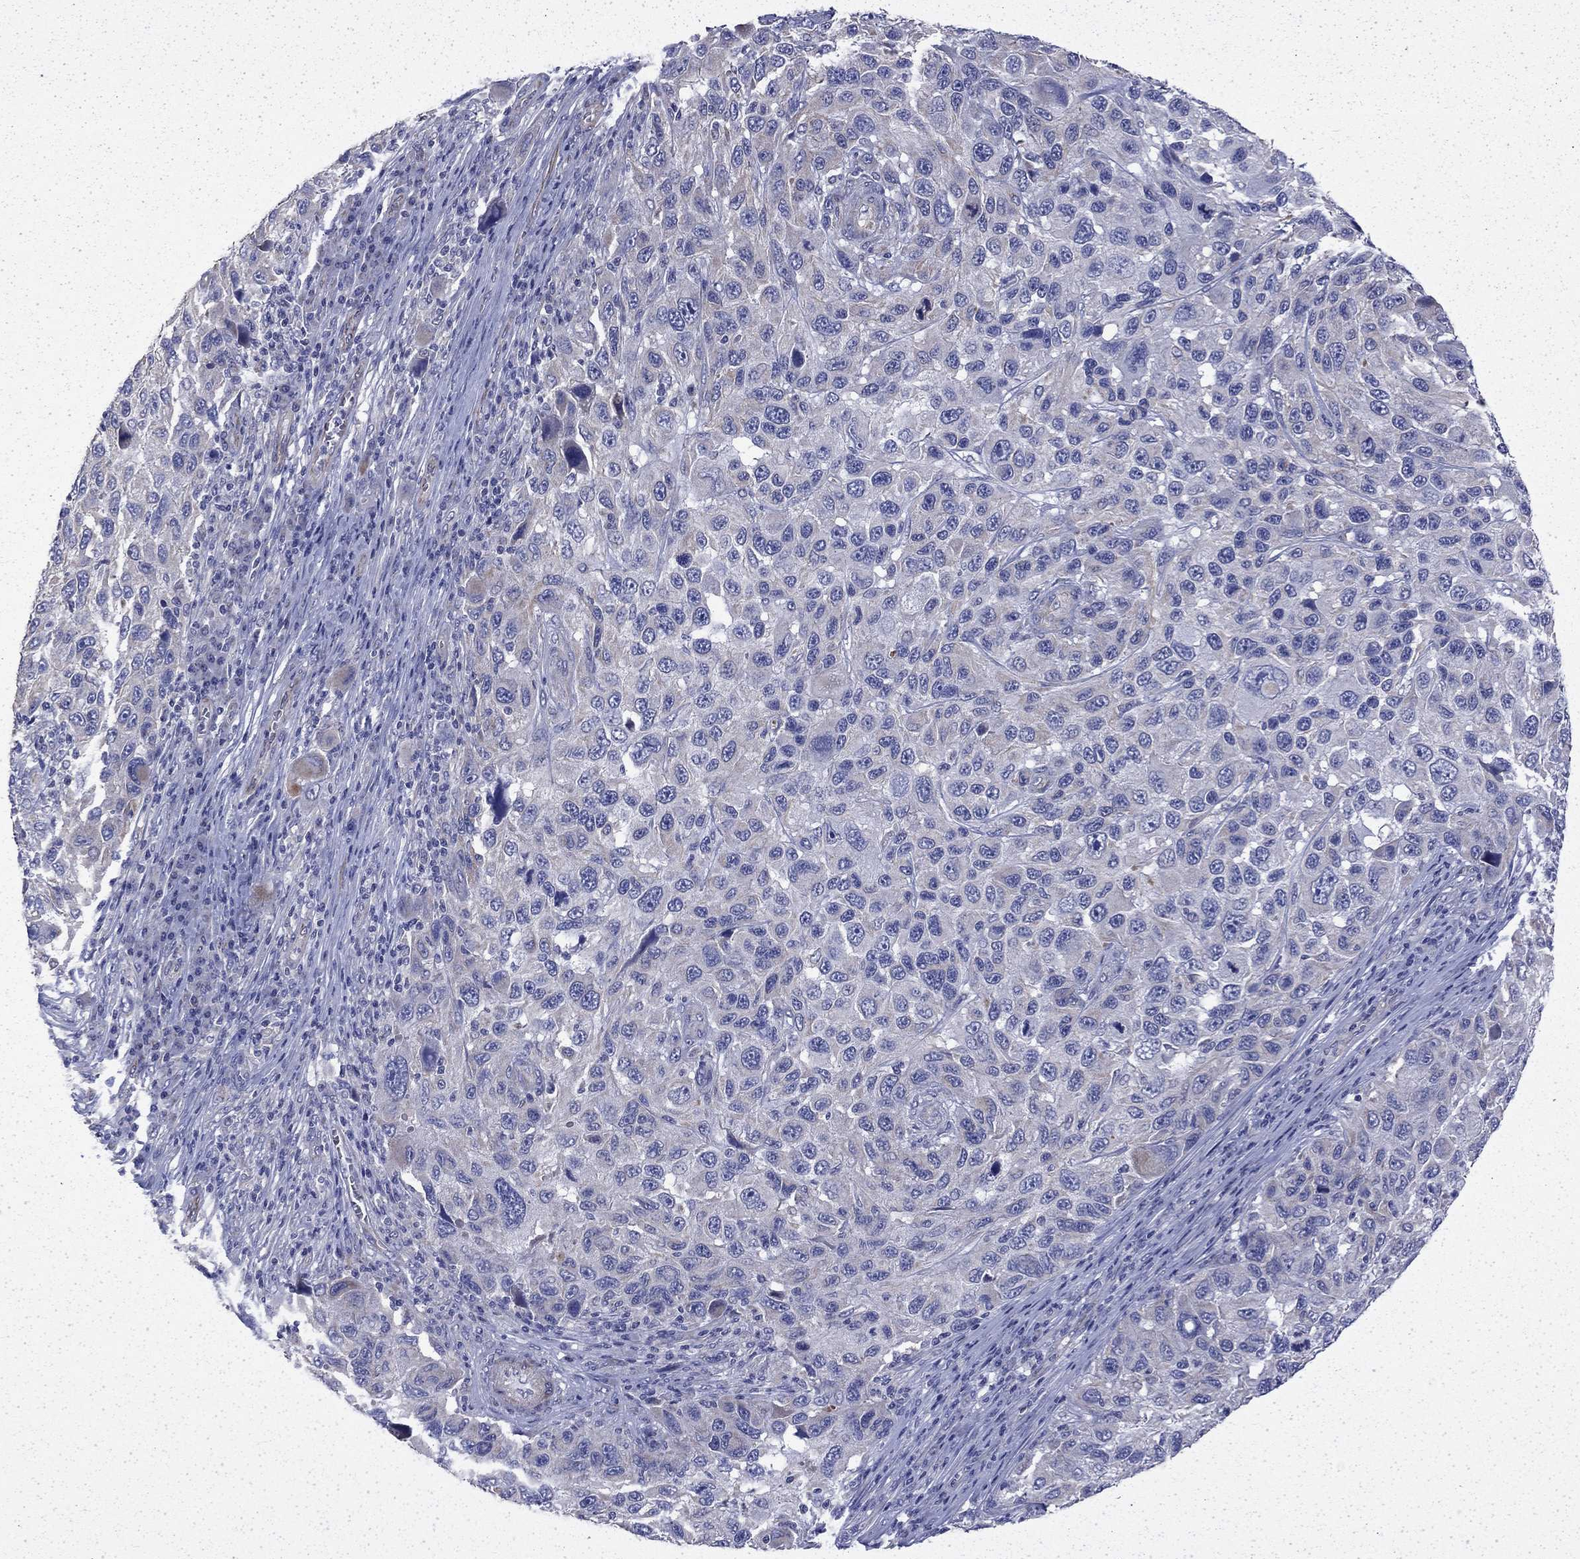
{"staining": {"intensity": "negative", "quantity": "none", "location": "none"}, "tissue": "melanoma", "cell_type": "Tumor cells", "image_type": "cancer", "snomed": [{"axis": "morphology", "description": "Malignant melanoma, NOS"}, {"axis": "topography", "description": "Skin"}], "caption": "Histopathology image shows no protein positivity in tumor cells of malignant melanoma tissue.", "gene": "DTNA", "patient": {"sex": "male", "age": 53}}